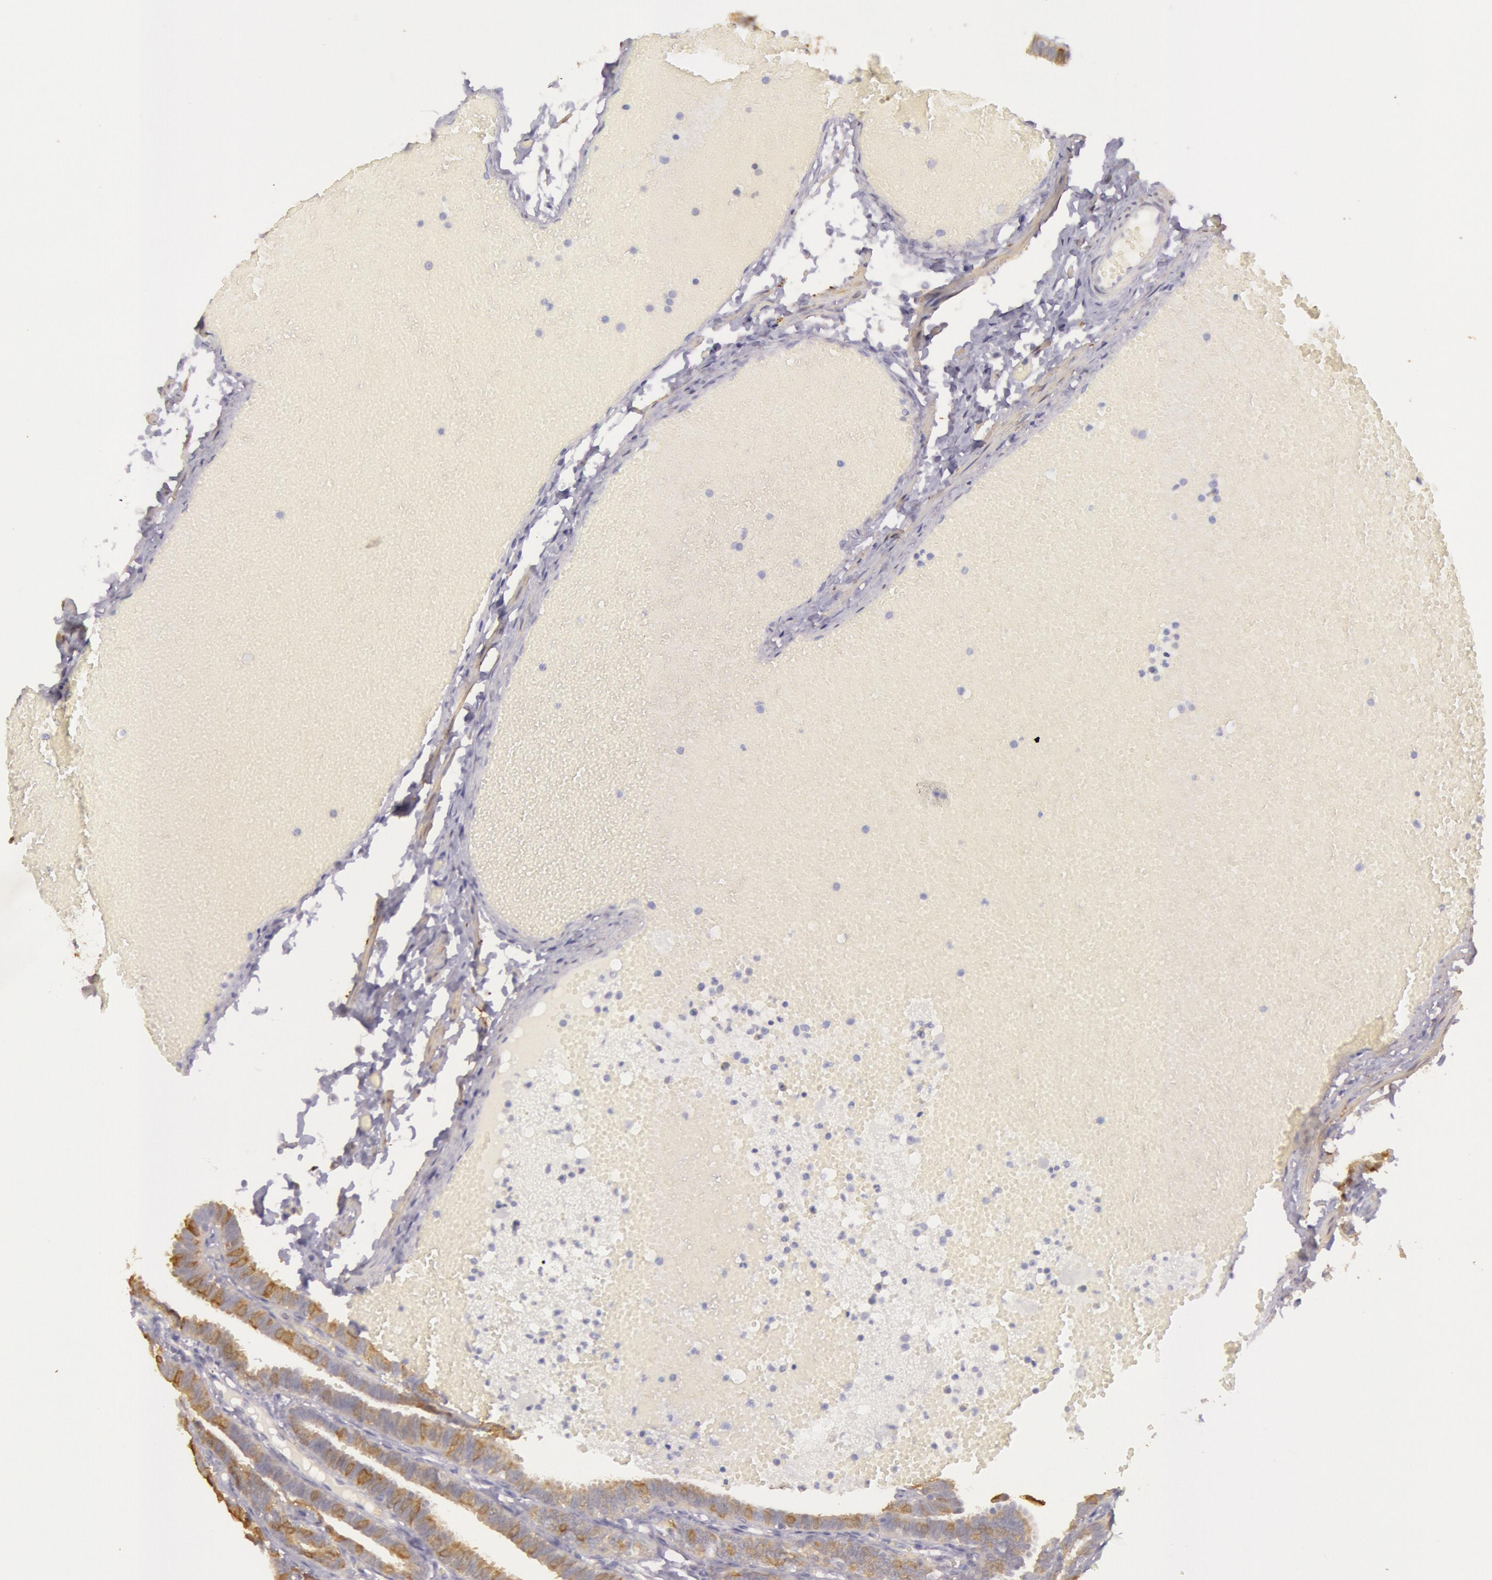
{"staining": {"intensity": "weak", "quantity": "<25%", "location": "cytoplasmic/membranous"}, "tissue": "fallopian tube", "cell_type": "Glandular cells", "image_type": "normal", "snomed": [{"axis": "morphology", "description": "Normal tissue, NOS"}, {"axis": "topography", "description": "Fallopian tube"}], "caption": "Immunohistochemistry of unremarkable fallopian tube displays no staining in glandular cells. (DAB immunohistochemistry (IHC) visualized using brightfield microscopy, high magnification).", "gene": "CKB", "patient": {"sex": "female", "age": 29}}